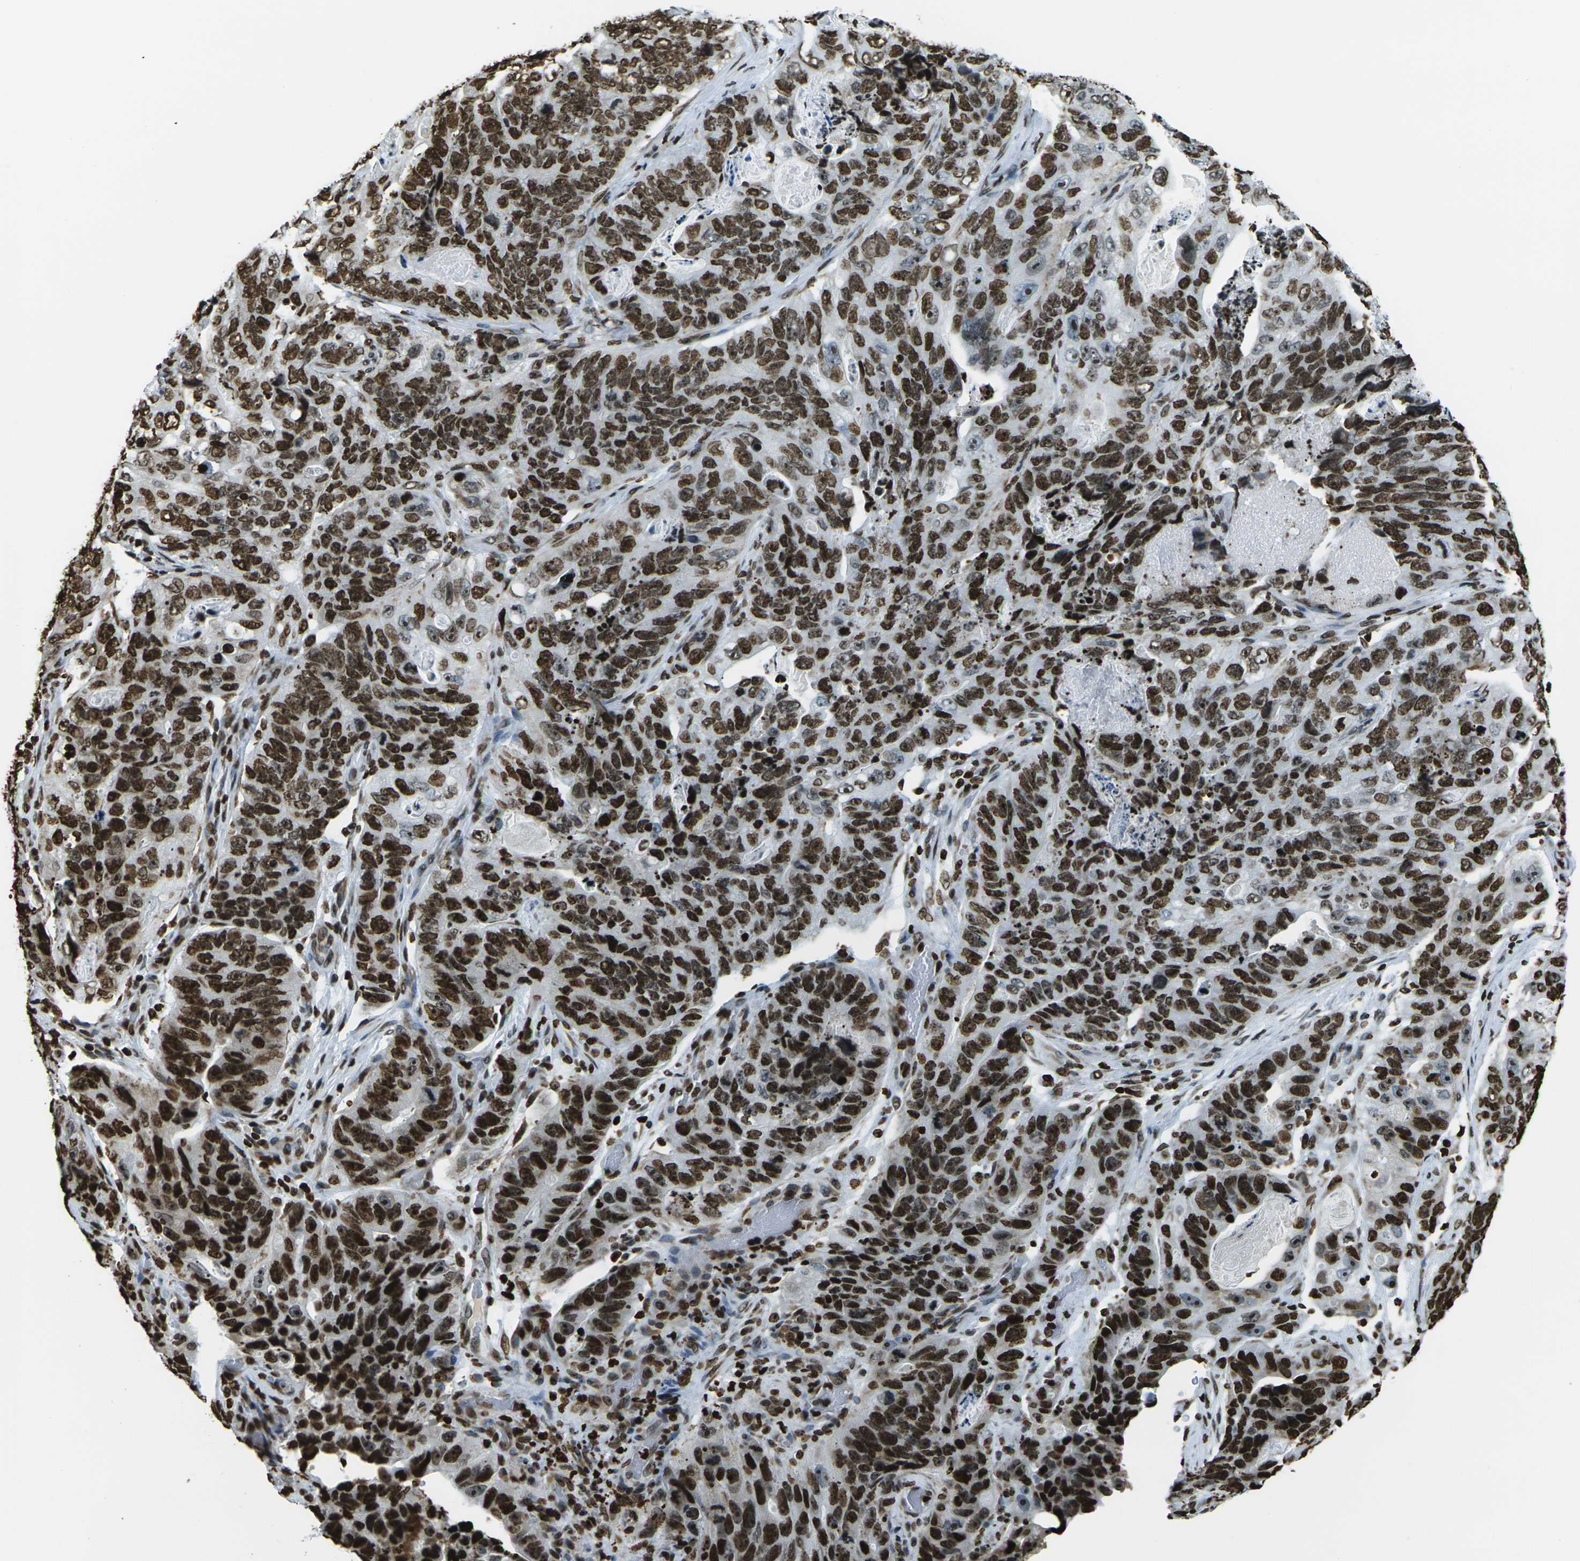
{"staining": {"intensity": "strong", "quantity": ">75%", "location": "nuclear"}, "tissue": "stomach cancer", "cell_type": "Tumor cells", "image_type": "cancer", "snomed": [{"axis": "morphology", "description": "Adenocarcinoma, NOS"}, {"axis": "topography", "description": "Stomach"}], "caption": "Immunohistochemical staining of human stomach cancer (adenocarcinoma) reveals strong nuclear protein staining in approximately >75% of tumor cells.", "gene": "H1-2", "patient": {"sex": "female", "age": 89}}